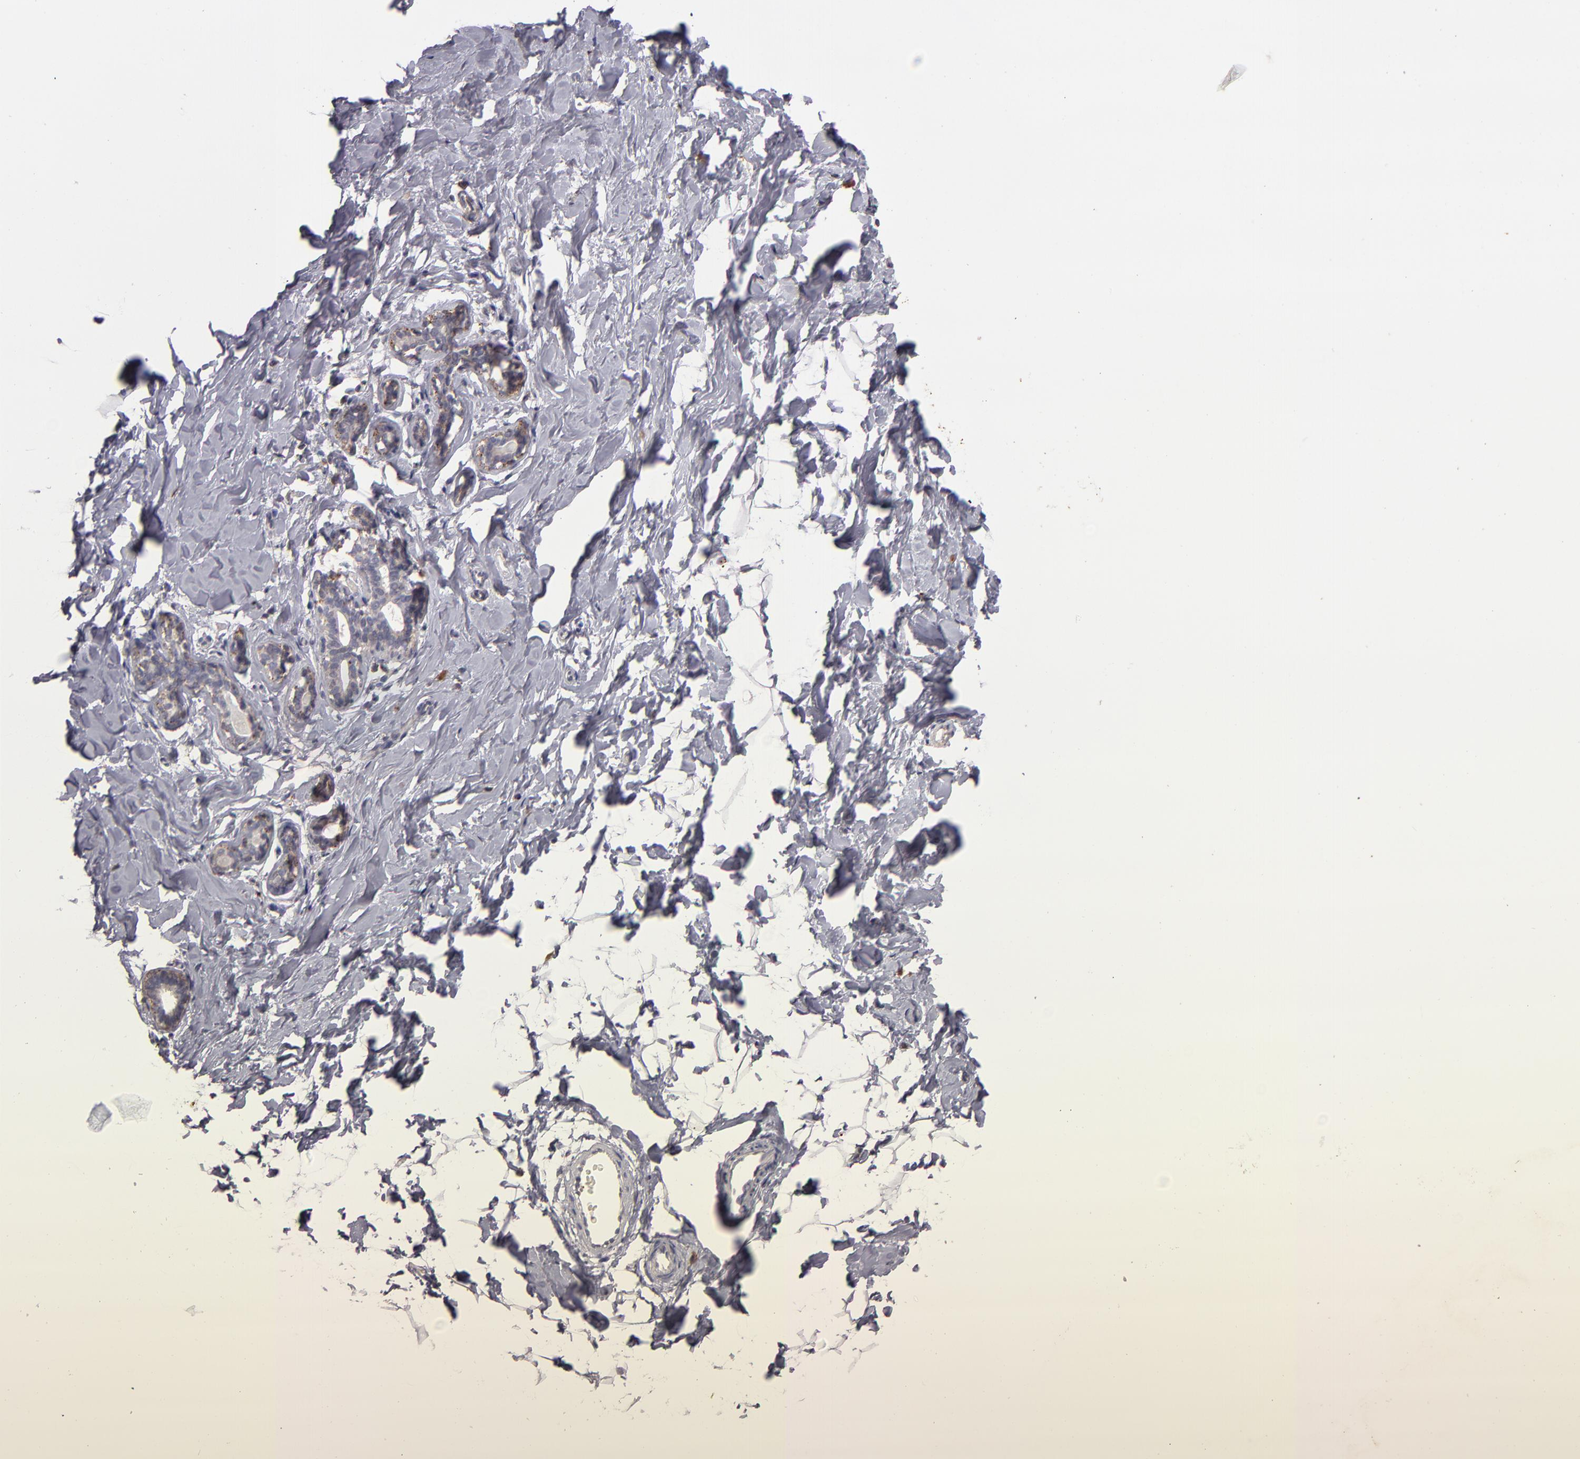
{"staining": {"intensity": "negative", "quantity": "none", "location": "none"}, "tissue": "breast", "cell_type": "Adipocytes", "image_type": "normal", "snomed": [{"axis": "morphology", "description": "Normal tissue, NOS"}, {"axis": "topography", "description": "Breast"}], "caption": "This is an IHC image of benign human breast. There is no expression in adipocytes.", "gene": "TRAF1", "patient": {"sex": "female", "age": 23}}